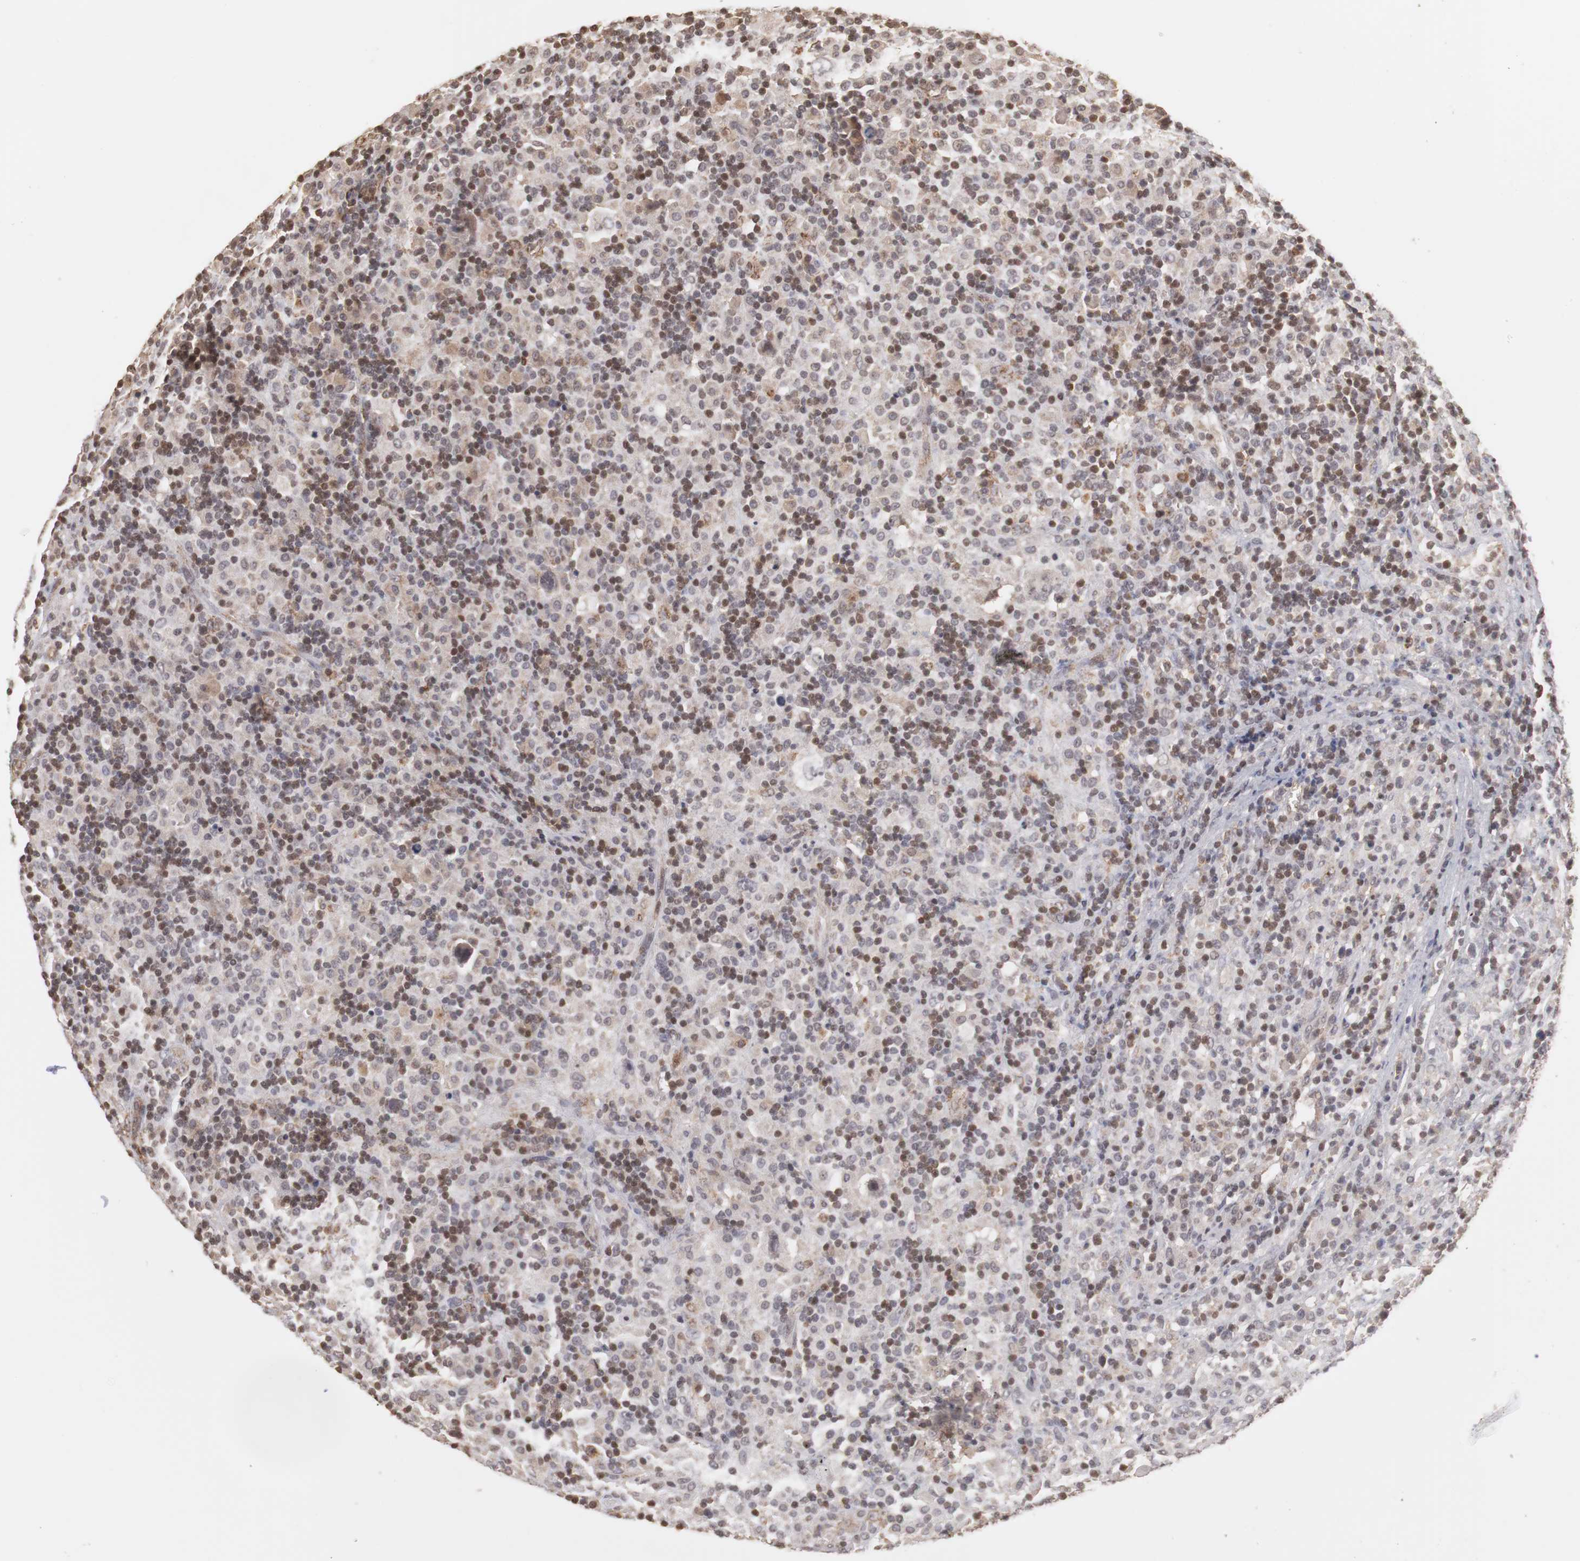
{"staining": {"intensity": "weak", "quantity": "25%-75%", "location": "cytoplasmic/membranous,nuclear"}, "tissue": "lymphoma", "cell_type": "Tumor cells", "image_type": "cancer", "snomed": [{"axis": "morphology", "description": "Hodgkin's disease, NOS"}, {"axis": "topography", "description": "Lymph node"}], "caption": "Weak cytoplasmic/membranous and nuclear protein positivity is present in approximately 25%-75% of tumor cells in lymphoma.", "gene": "PLEKHA1", "patient": {"sex": "male", "age": 46}}